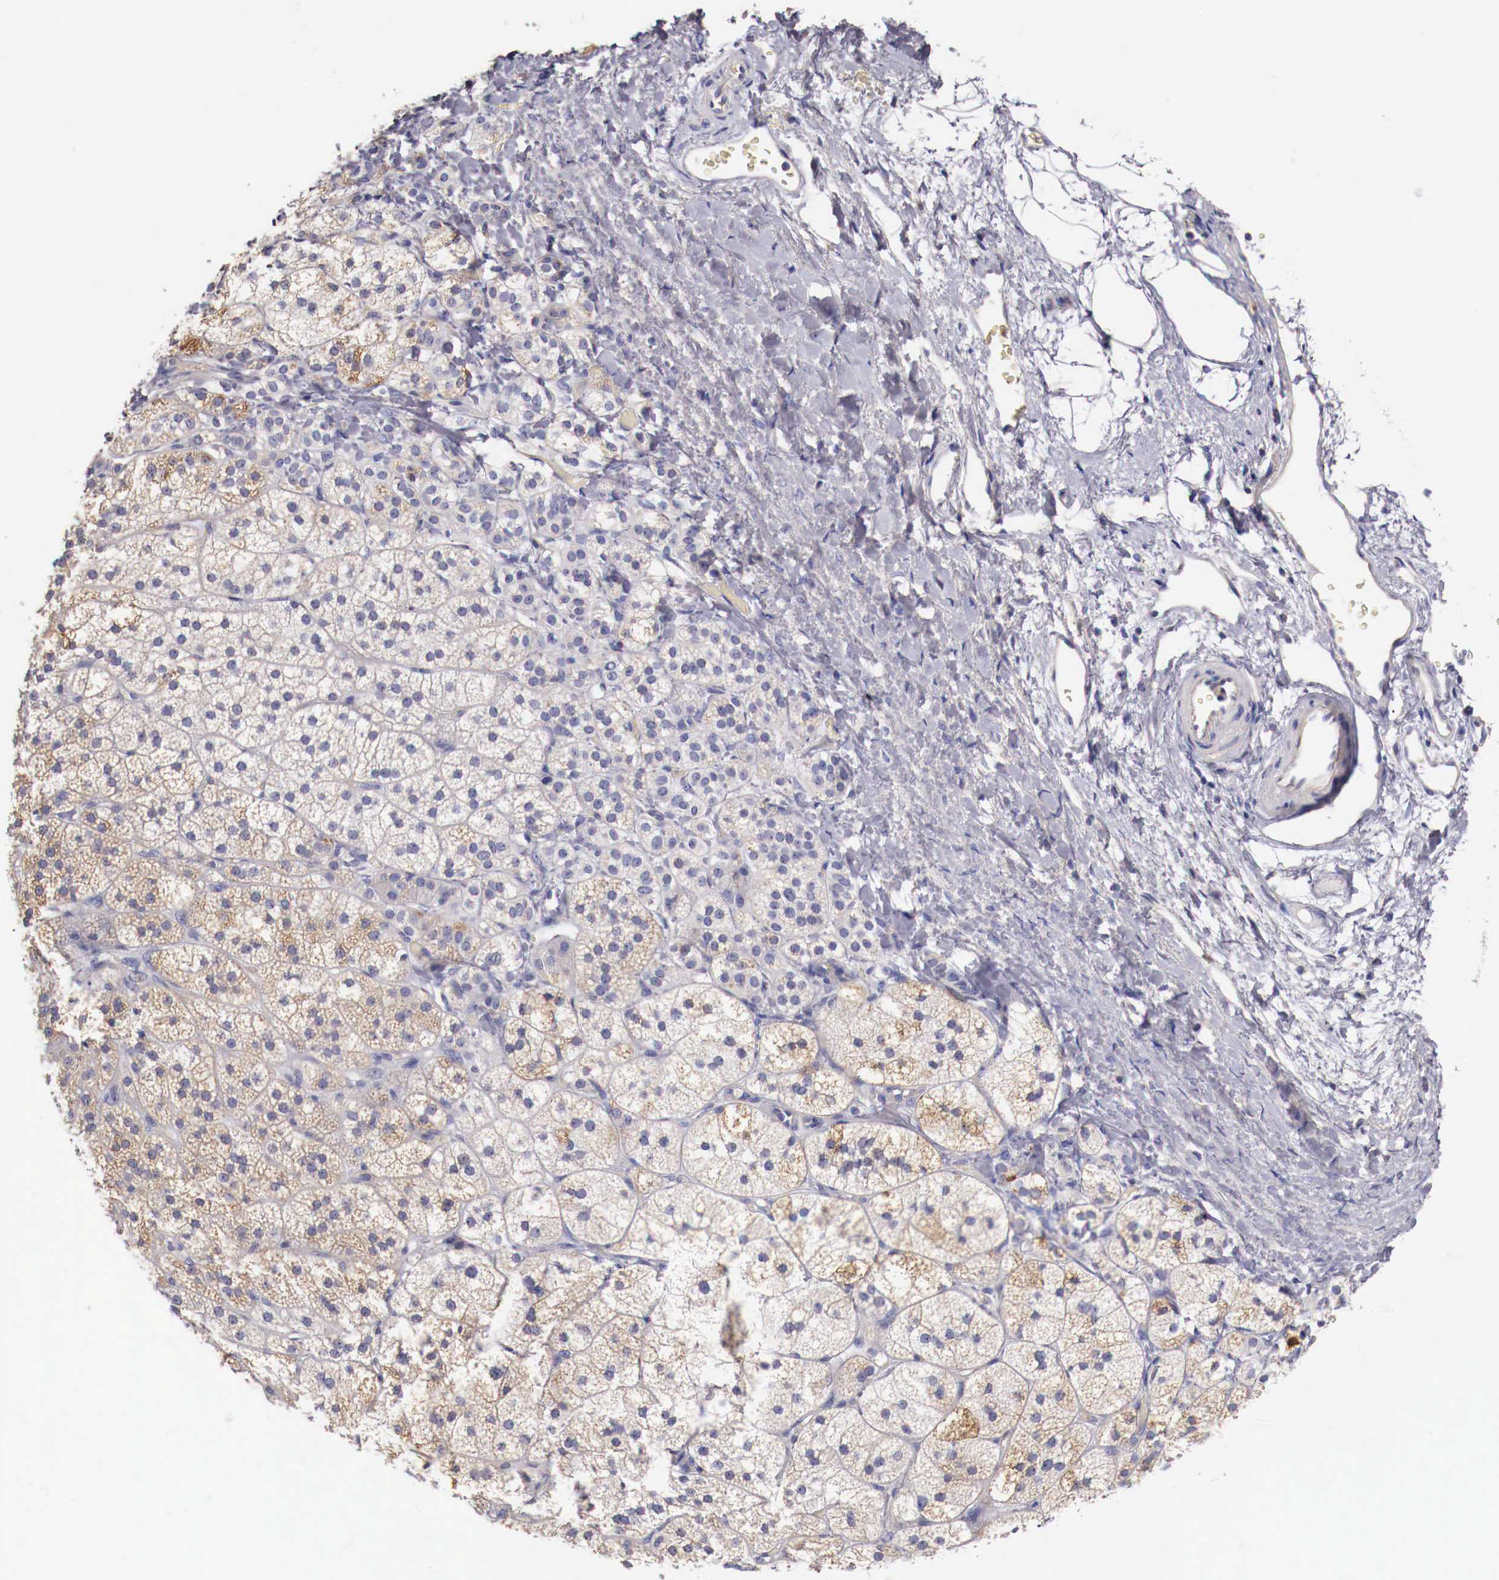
{"staining": {"intensity": "moderate", "quantity": "25%-75%", "location": "cytoplasmic/membranous"}, "tissue": "adrenal gland", "cell_type": "Glandular cells", "image_type": "normal", "snomed": [{"axis": "morphology", "description": "Normal tissue, NOS"}, {"axis": "topography", "description": "Adrenal gland"}], "caption": "DAB immunohistochemical staining of benign human adrenal gland demonstrates moderate cytoplasmic/membranous protein expression in about 25%-75% of glandular cells.", "gene": "PITPNA", "patient": {"sex": "female", "age": 60}}